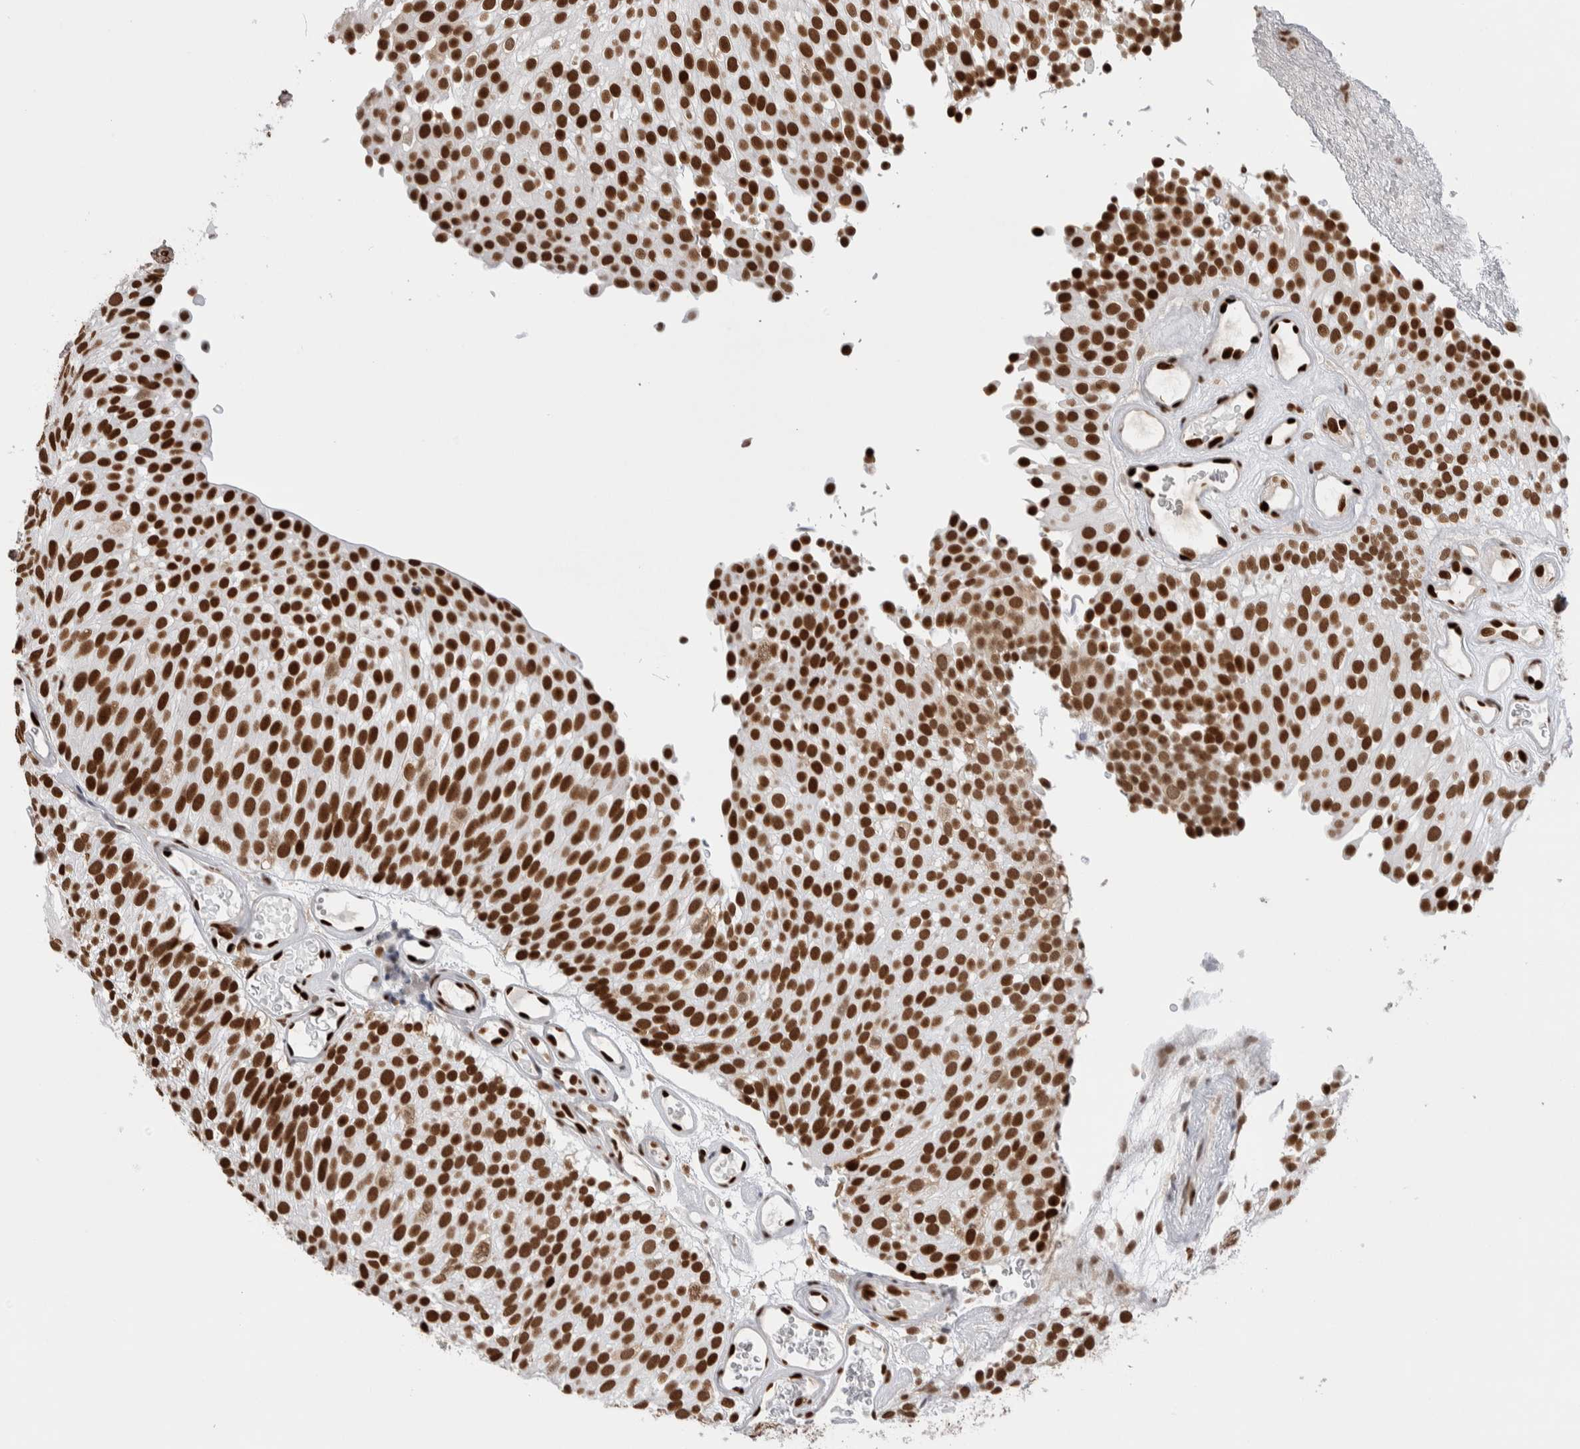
{"staining": {"intensity": "strong", "quantity": ">75%", "location": "nuclear"}, "tissue": "urothelial cancer", "cell_type": "Tumor cells", "image_type": "cancer", "snomed": [{"axis": "morphology", "description": "Urothelial carcinoma, Low grade"}, {"axis": "topography", "description": "Urinary bladder"}], "caption": "Immunohistochemical staining of human urothelial cancer displays high levels of strong nuclear protein expression in approximately >75% of tumor cells.", "gene": "RNASEK-C17orf49", "patient": {"sex": "male", "age": 78}}